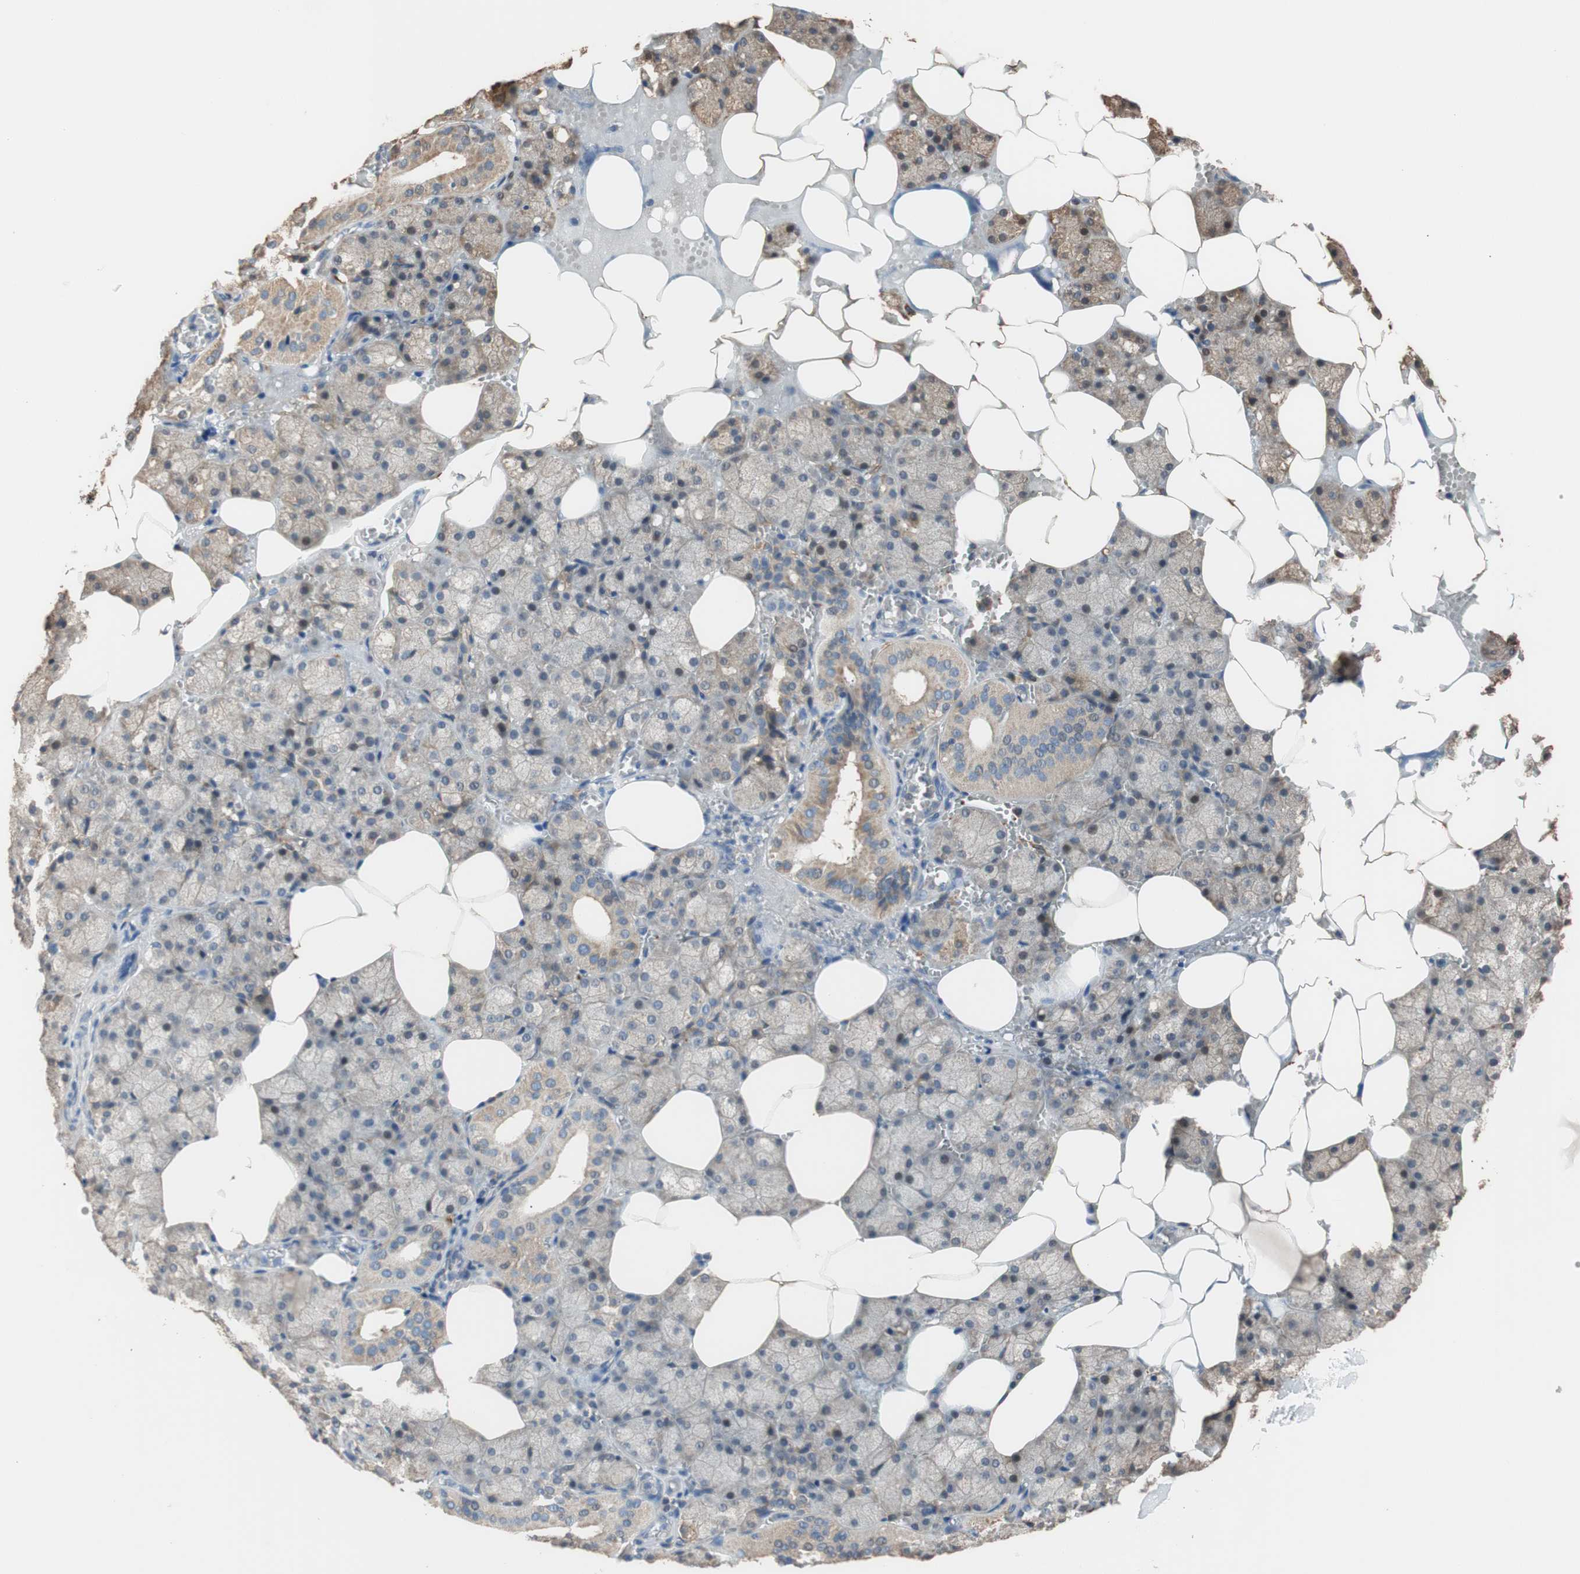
{"staining": {"intensity": "moderate", "quantity": "25%-75%", "location": "cytoplasmic/membranous"}, "tissue": "salivary gland", "cell_type": "Glandular cells", "image_type": "normal", "snomed": [{"axis": "morphology", "description": "Normal tissue, NOS"}, {"axis": "topography", "description": "Salivary gland"}], "caption": "This image exhibits unremarkable salivary gland stained with immunohistochemistry to label a protein in brown. The cytoplasmic/membranous of glandular cells show moderate positivity for the protein. Nuclei are counter-stained blue.", "gene": "ALDH1A2", "patient": {"sex": "male", "age": 62}}